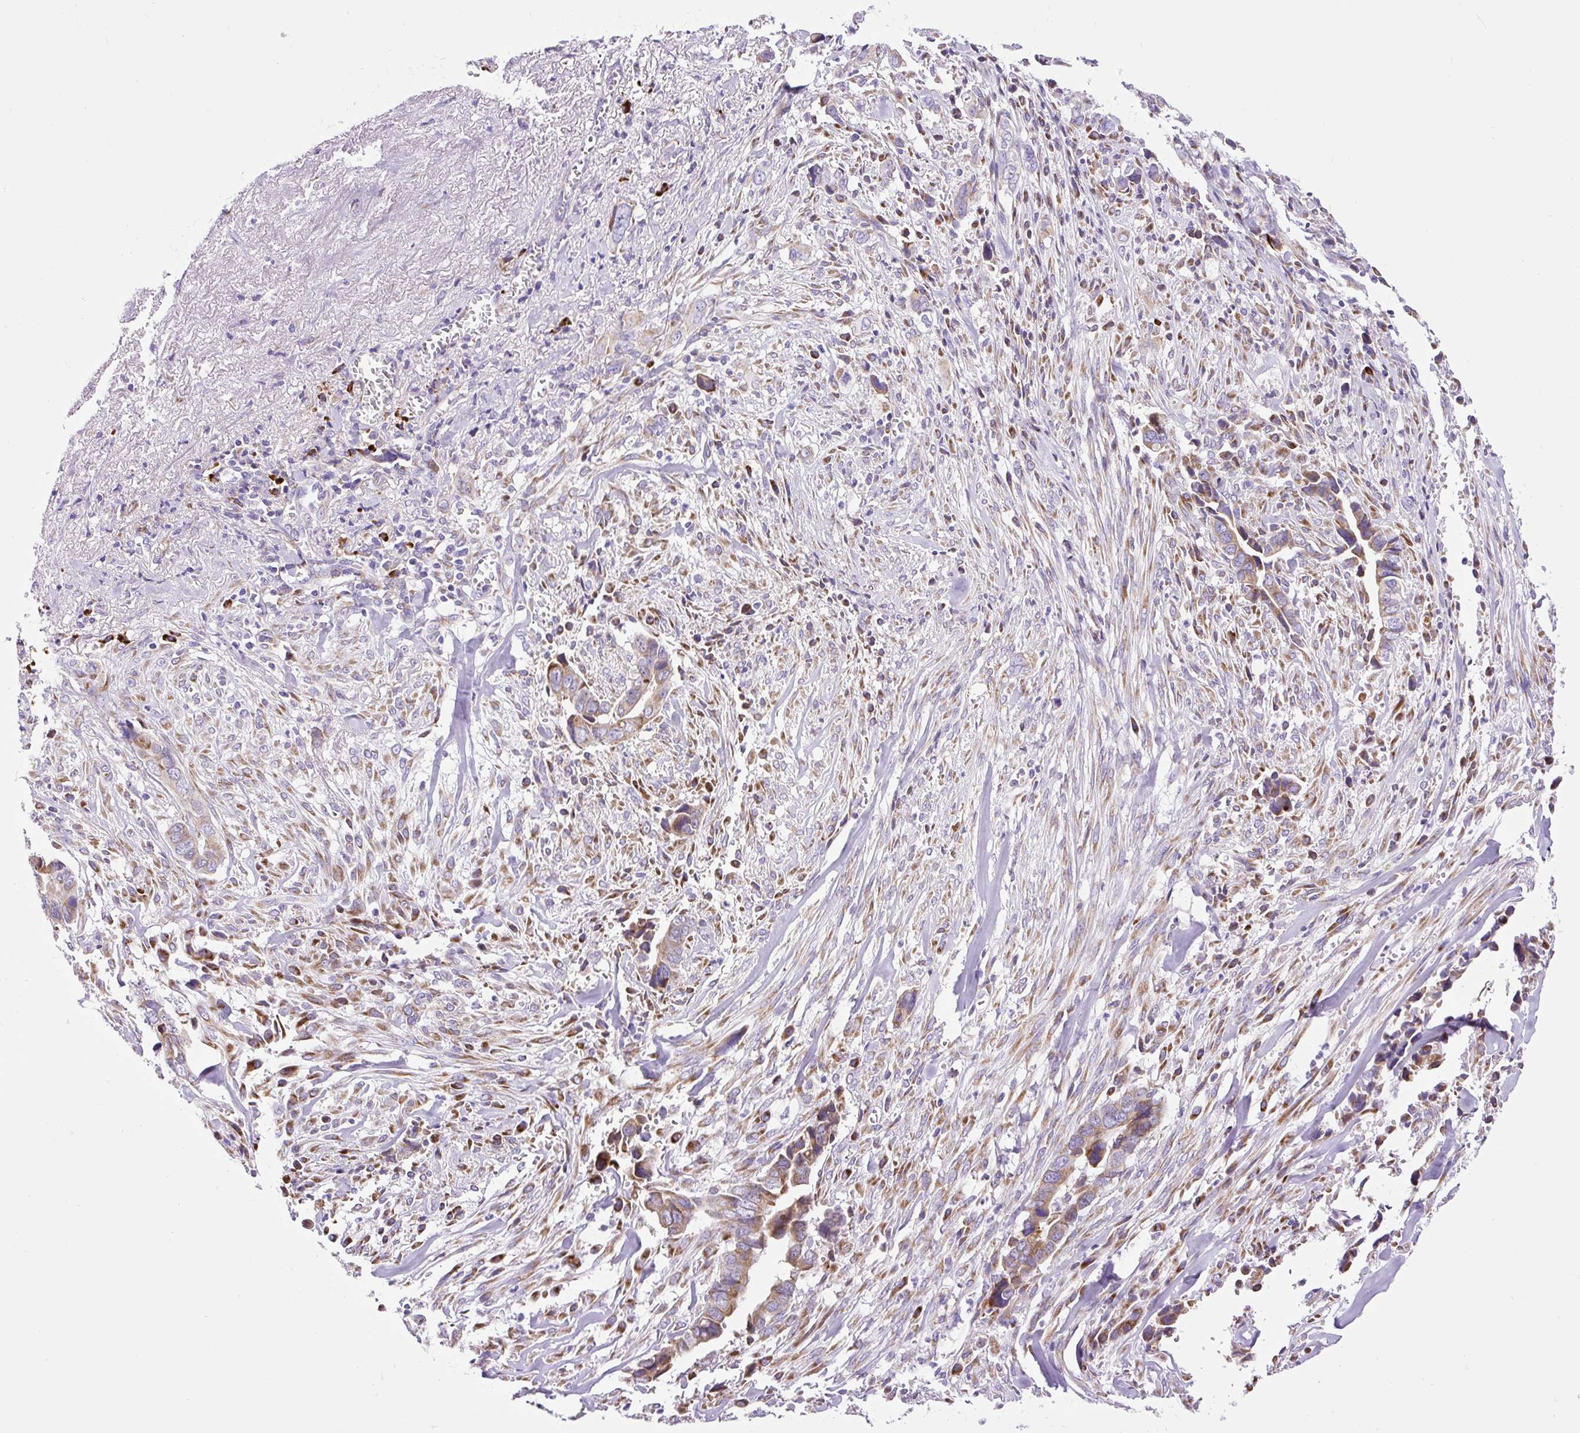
{"staining": {"intensity": "moderate", "quantity": ">75%", "location": "cytoplasmic/membranous"}, "tissue": "liver cancer", "cell_type": "Tumor cells", "image_type": "cancer", "snomed": [{"axis": "morphology", "description": "Cholangiocarcinoma"}, {"axis": "topography", "description": "Liver"}], "caption": "Liver cholangiocarcinoma stained for a protein (brown) displays moderate cytoplasmic/membranous positive expression in about >75% of tumor cells.", "gene": "DDOST", "patient": {"sex": "female", "age": 79}}